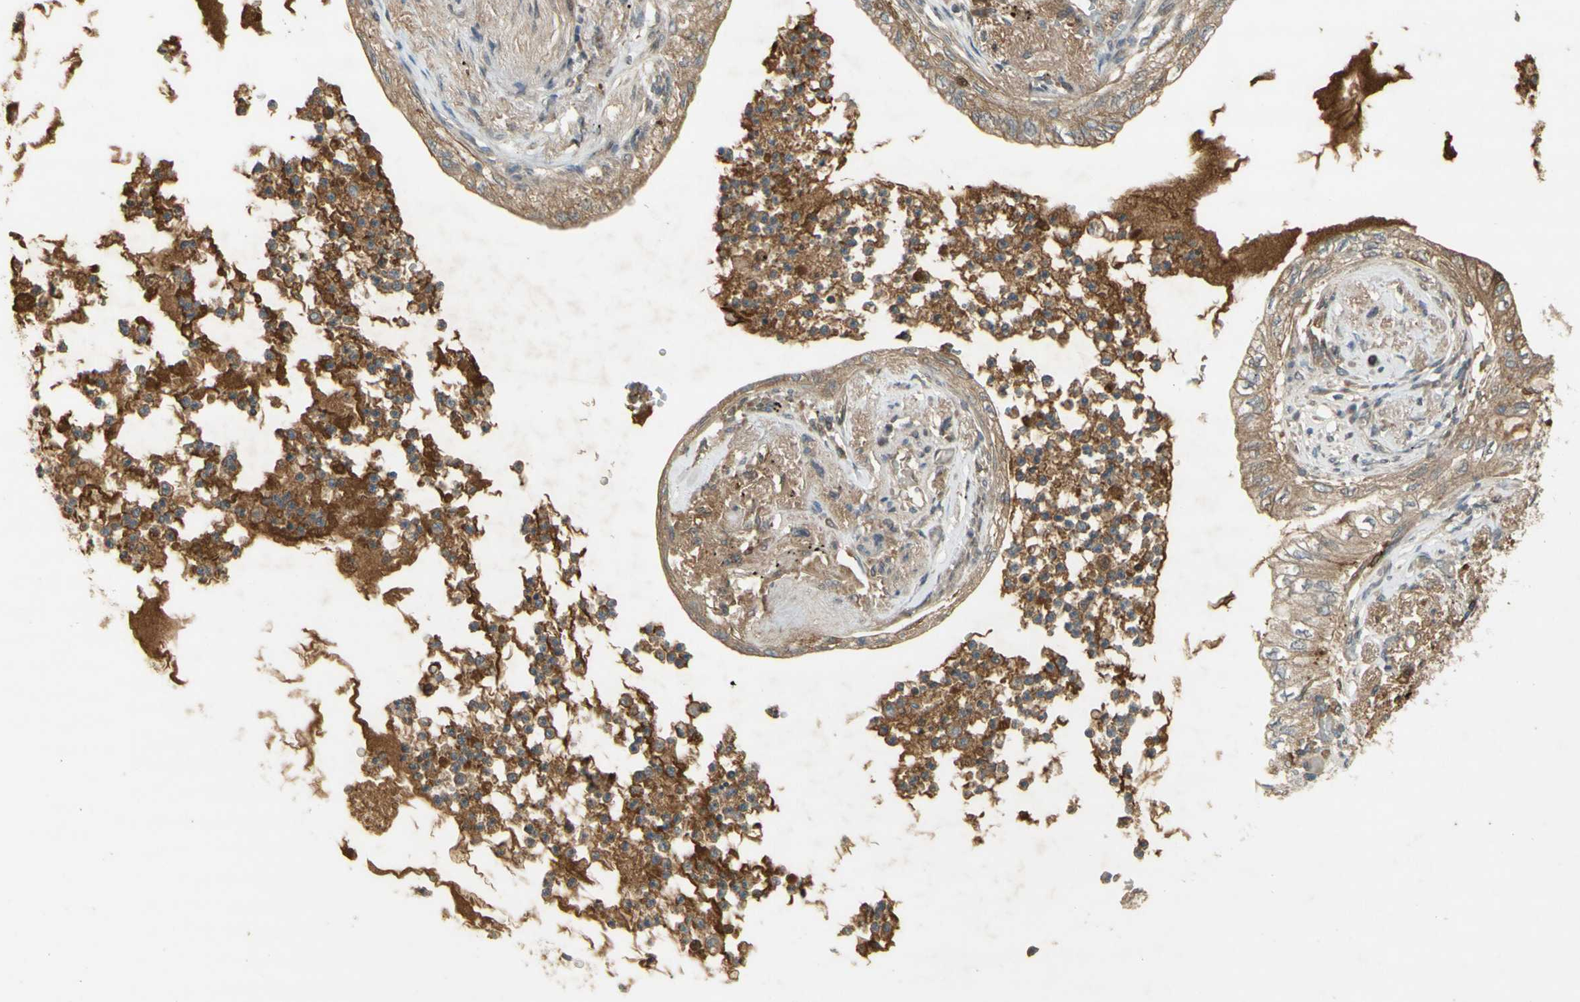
{"staining": {"intensity": "weak", "quantity": "25%-75%", "location": "cytoplasmic/membranous"}, "tissue": "lung cancer", "cell_type": "Tumor cells", "image_type": "cancer", "snomed": [{"axis": "morphology", "description": "Normal tissue, NOS"}, {"axis": "morphology", "description": "Adenocarcinoma, NOS"}, {"axis": "topography", "description": "Bronchus"}, {"axis": "topography", "description": "Lung"}], "caption": "Protein expression analysis of human lung cancer (adenocarcinoma) reveals weak cytoplasmic/membranous positivity in approximately 25%-75% of tumor cells.", "gene": "NRG4", "patient": {"sex": "female", "age": 70}}